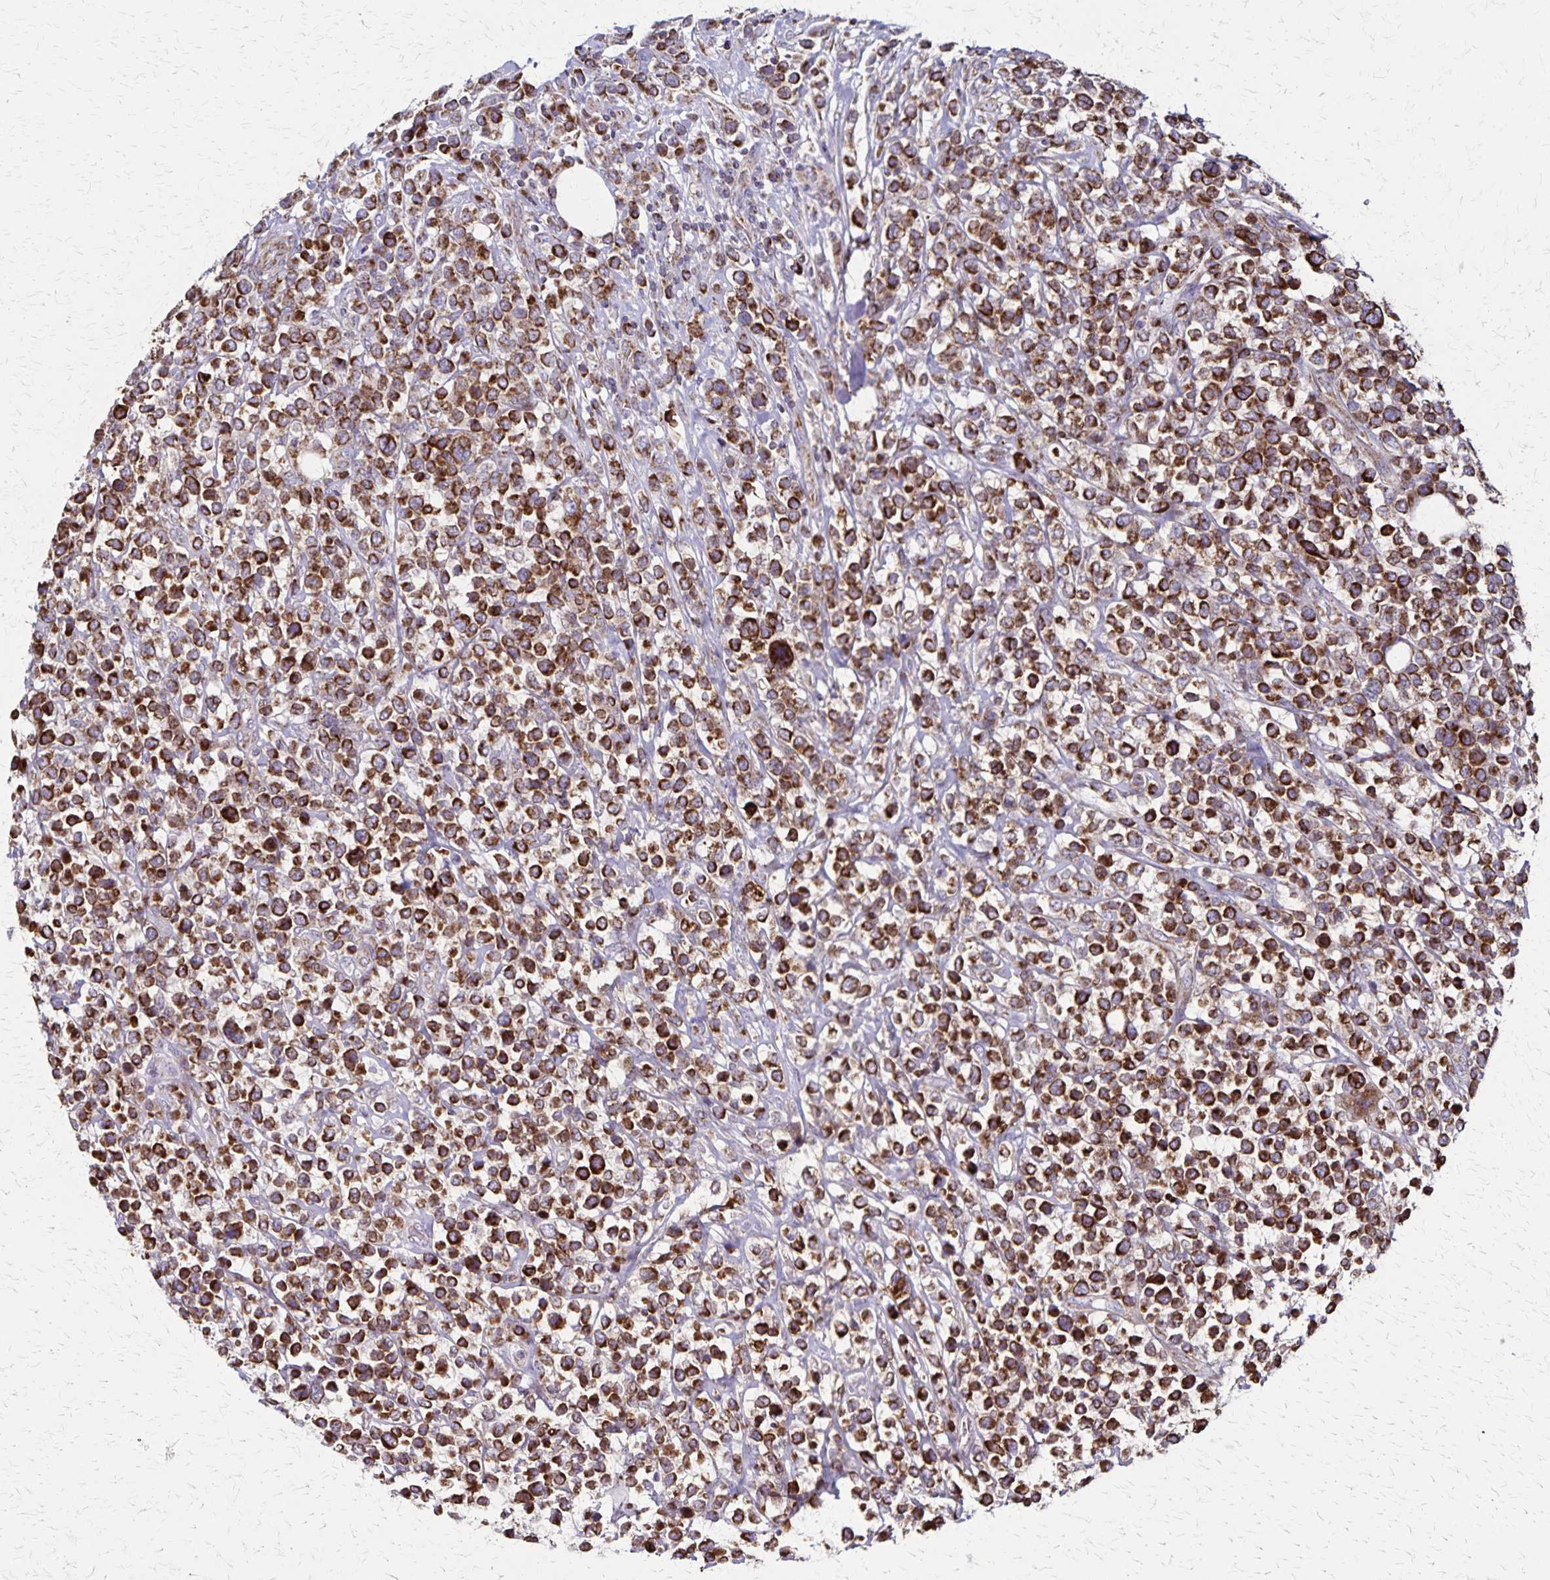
{"staining": {"intensity": "strong", "quantity": ">75%", "location": "cytoplasmic/membranous"}, "tissue": "lymphoma", "cell_type": "Tumor cells", "image_type": "cancer", "snomed": [{"axis": "morphology", "description": "Malignant lymphoma, non-Hodgkin's type, High grade"}, {"axis": "topography", "description": "Soft tissue"}], "caption": "The histopathology image reveals immunohistochemical staining of malignant lymphoma, non-Hodgkin's type (high-grade). There is strong cytoplasmic/membranous staining is present in approximately >75% of tumor cells.", "gene": "NFS1", "patient": {"sex": "female", "age": 56}}